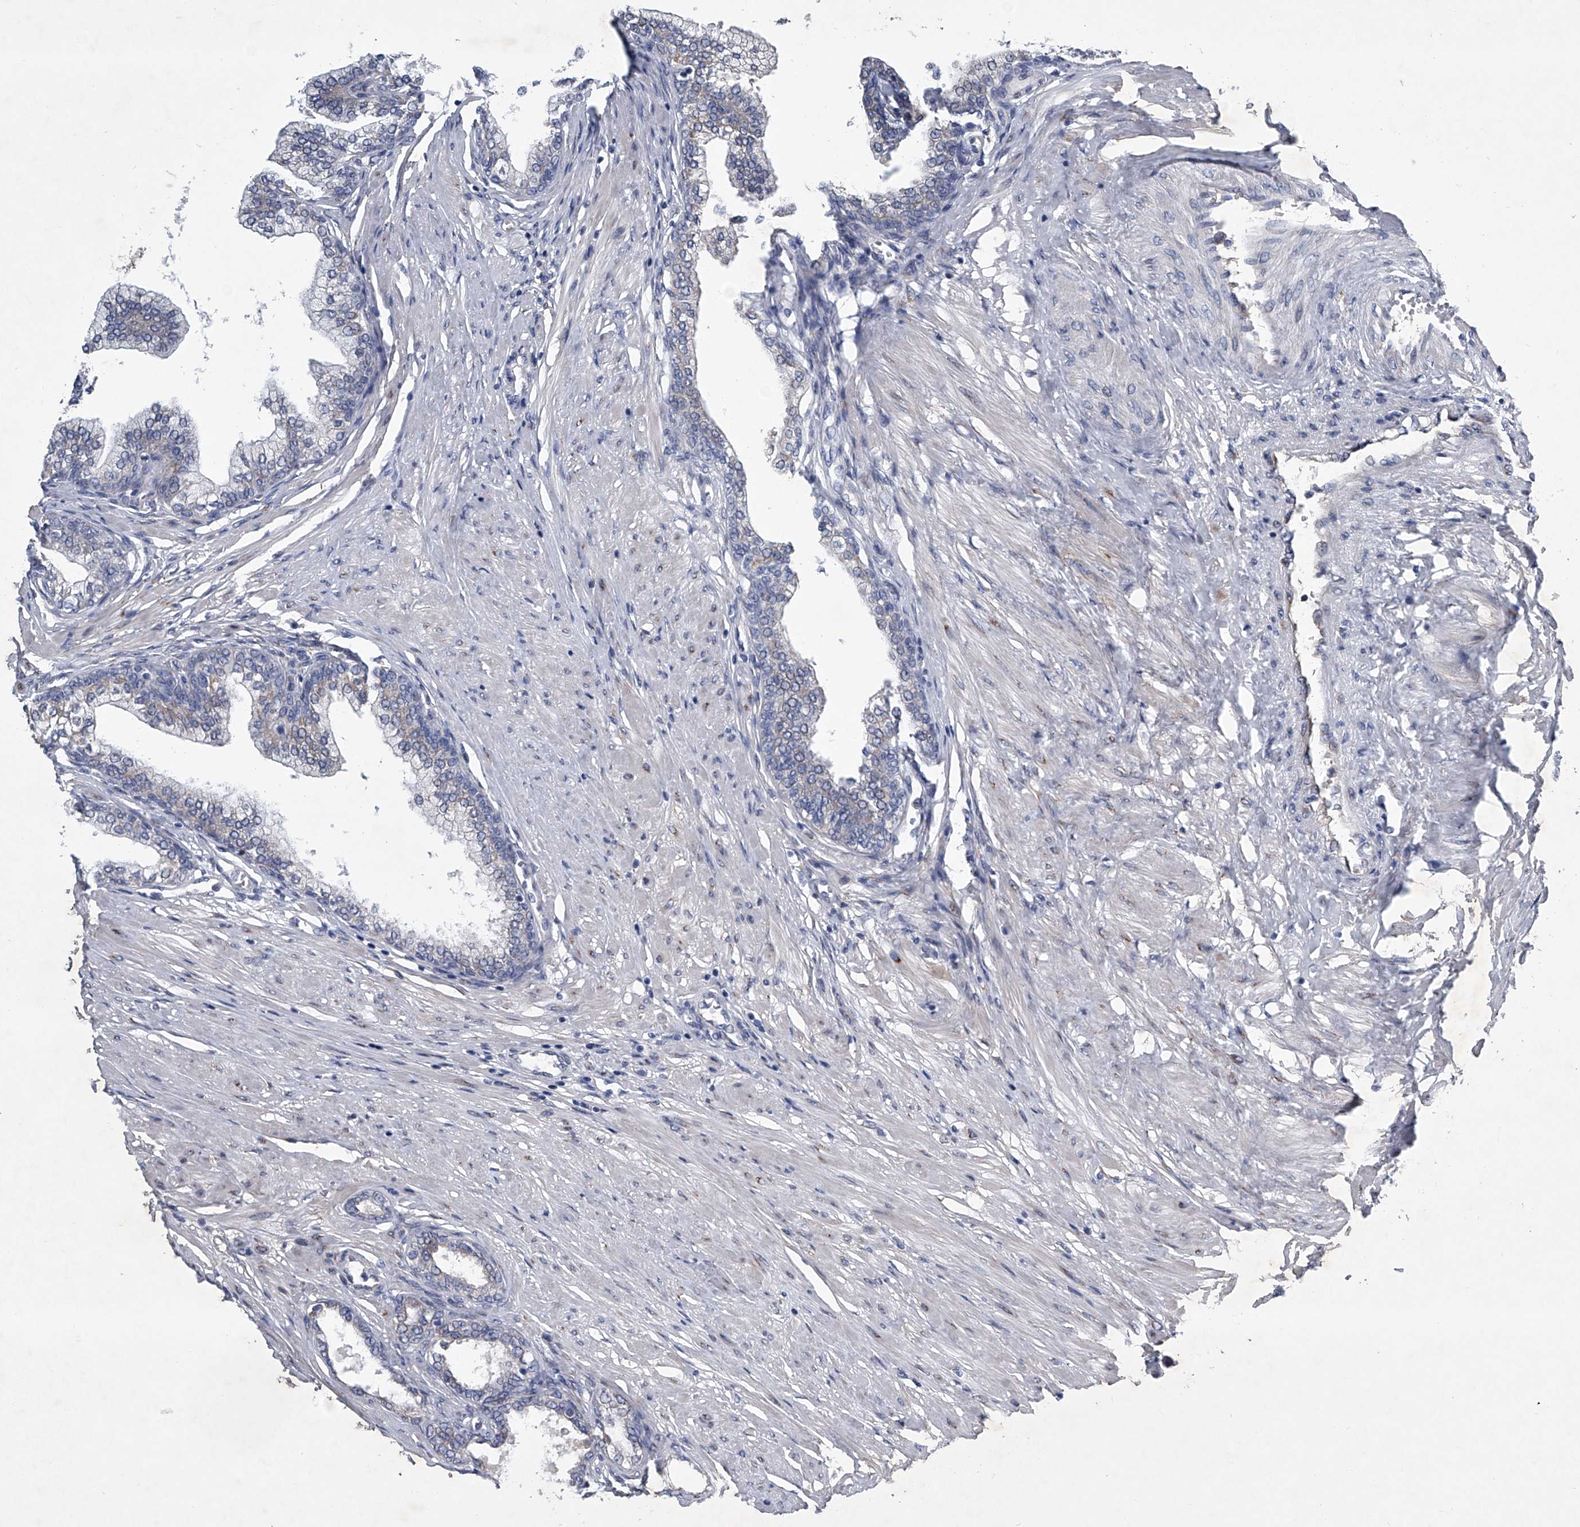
{"staining": {"intensity": "negative", "quantity": "none", "location": "none"}, "tissue": "prostate", "cell_type": "Glandular cells", "image_type": "normal", "snomed": [{"axis": "morphology", "description": "Normal tissue, NOS"}, {"axis": "morphology", "description": "Urothelial carcinoma, Low grade"}, {"axis": "topography", "description": "Urinary bladder"}, {"axis": "topography", "description": "Prostate"}], "caption": "This is an immunohistochemistry (IHC) photomicrograph of unremarkable prostate. There is no expression in glandular cells.", "gene": "ABCG1", "patient": {"sex": "male", "age": 60}}